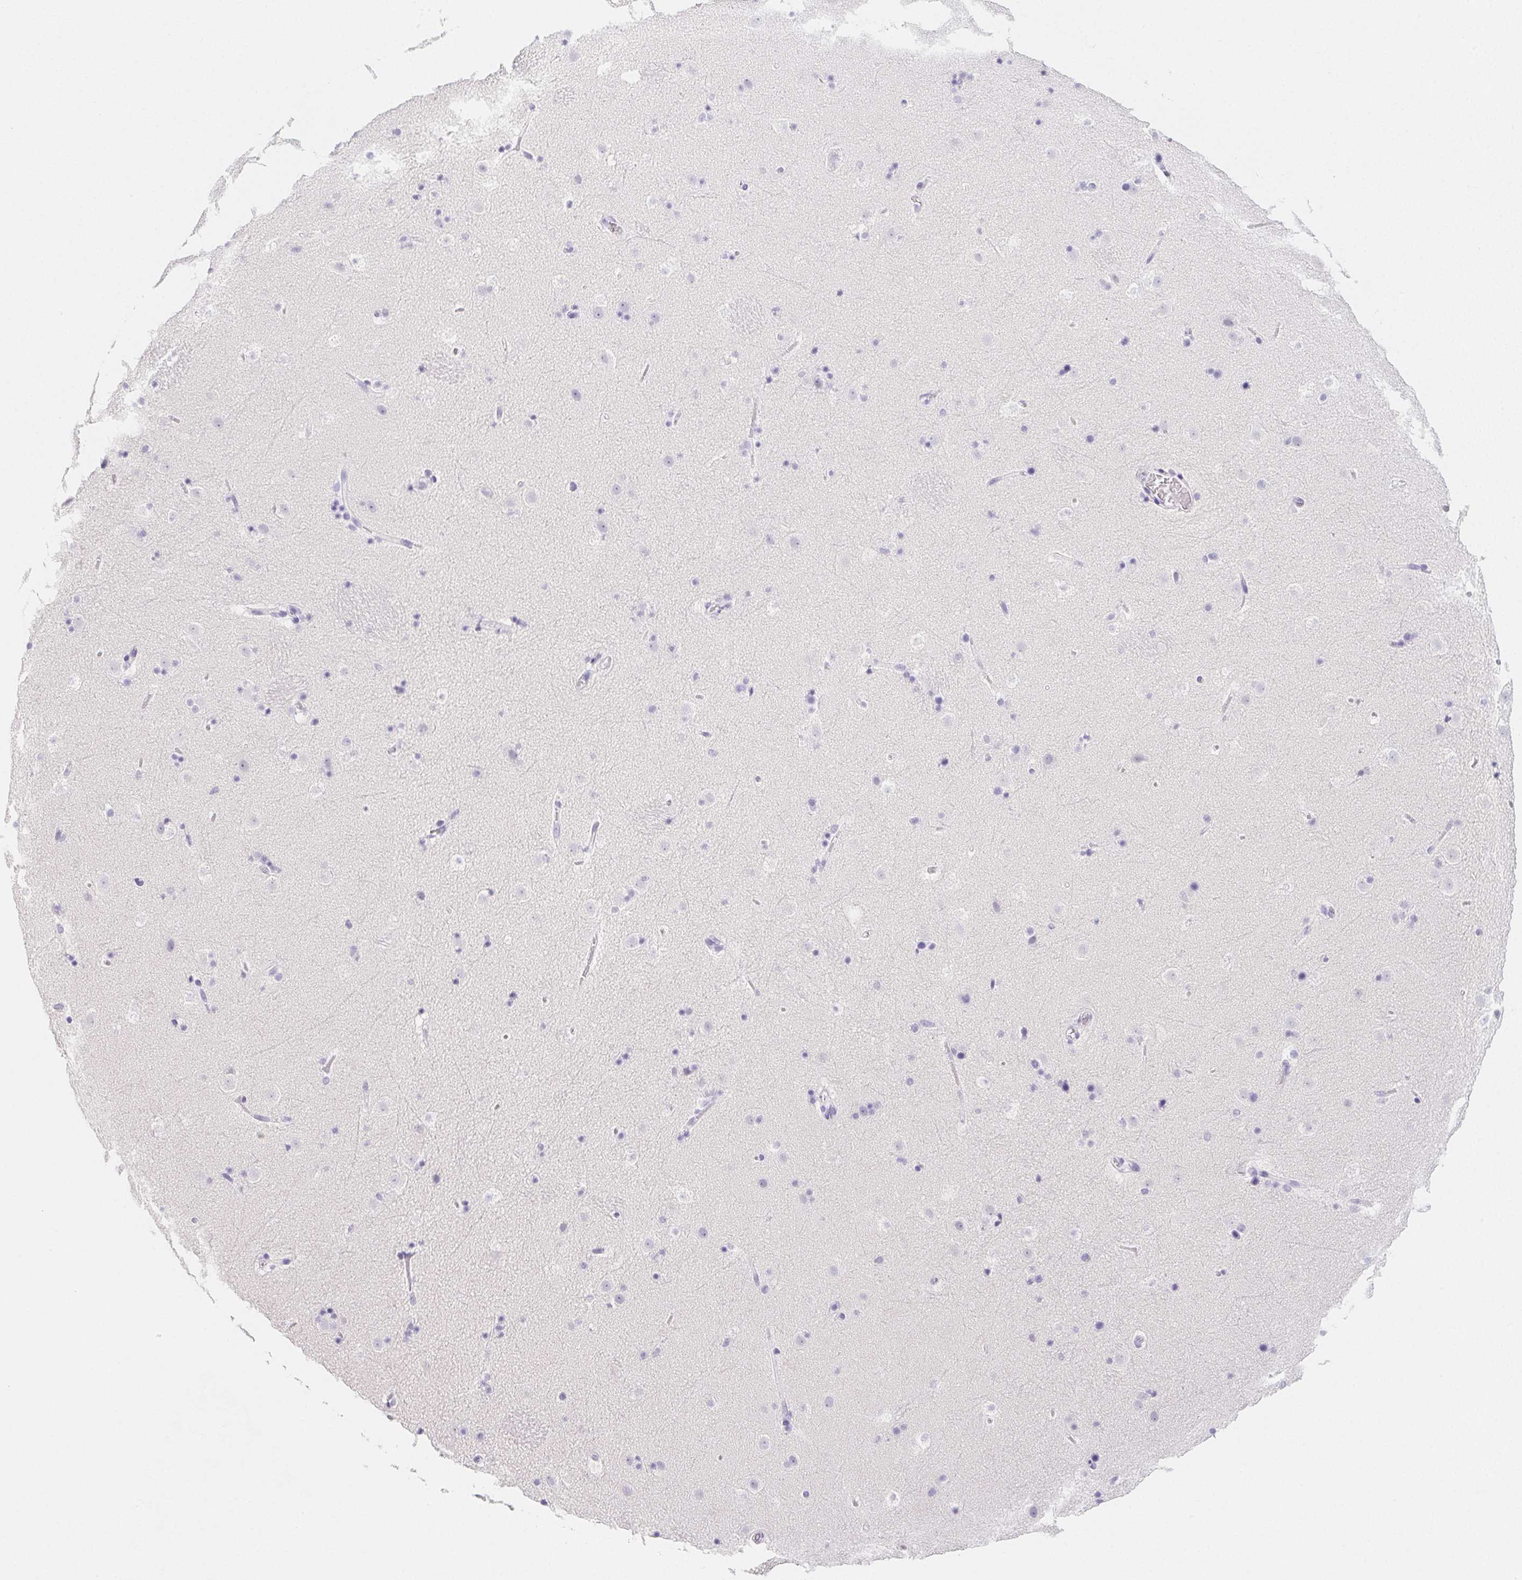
{"staining": {"intensity": "negative", "quantity": "none", "location": "none"}, "tissue": "caudate", "cell_type": "Glial cells", "image_type": "normal", "snomed": [{"axis": "morphology", "description": "Normal tissue, NOS"}, {"axis": "topography", "description": "Lateral ventricle wall"}], "caption": "Histopathology image shows no significant protein expression in glial cells of benign caudate.", "gene": "ZBBX", "patient": {"sex": "male", "age": 37}}